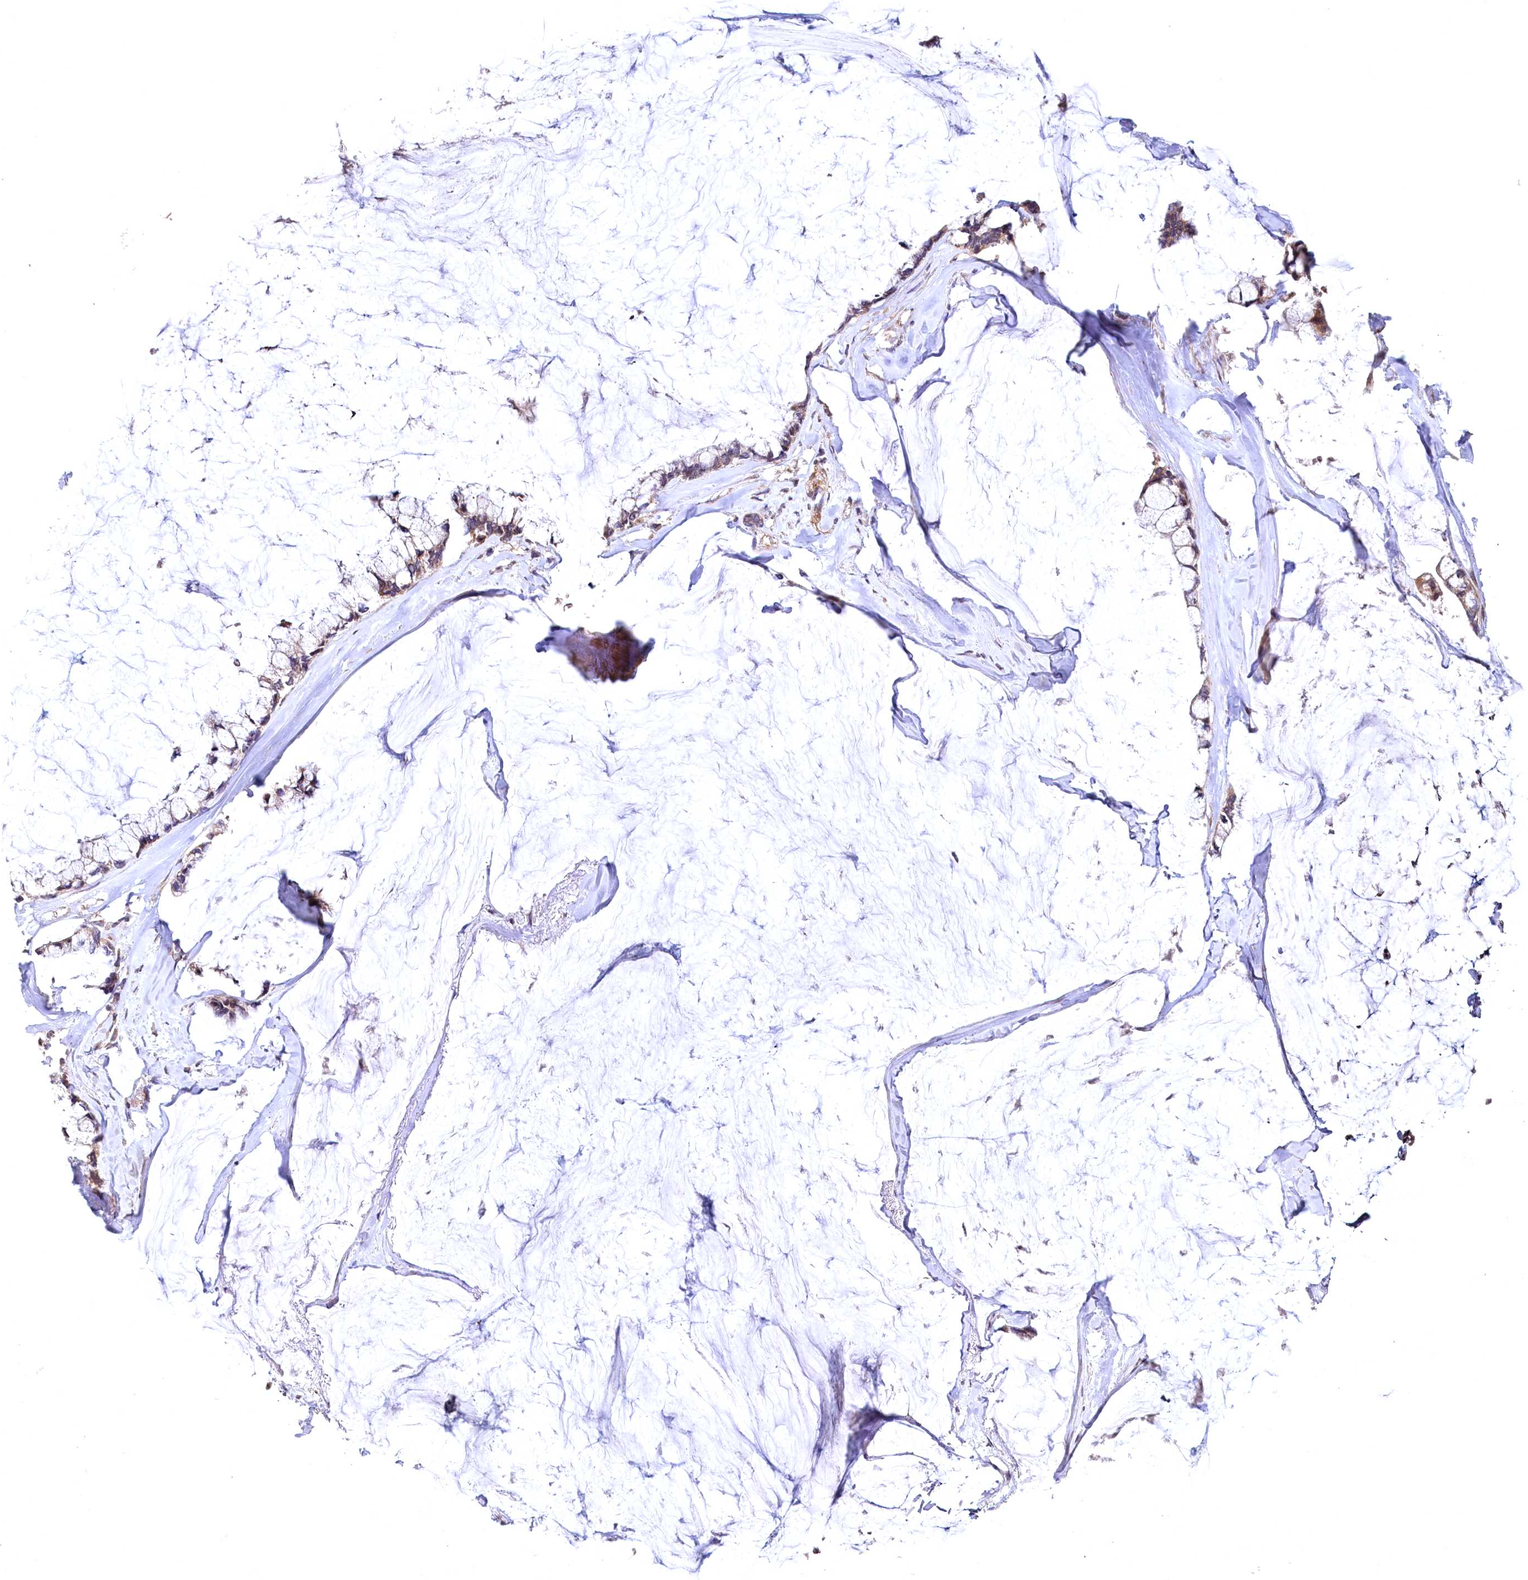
{"staining": {"intensity": "weak", "quantity": ">75%", "location": "cytoplasmic/membranous"}, "tissue": "ovarian cancer", "cell_type": "Tumor cells", "image_type": "cancer", "snomed": [{"axis": "morphology", "description": "Cystadenocarcinoma, mucinous, NOS"}, {"axis": "topography", "description": "Ovary"}], "caption": "A high-resolution micrograph shows immunohistochemistry staining of ovarian cancer (mucinous cystadenocarcinoma), which shows weak cytoplasmic/membranous expression in approximately >75% of tumor cells.", "gene": "SPTA1", "patient": {"sex": "female", "age": 39}}